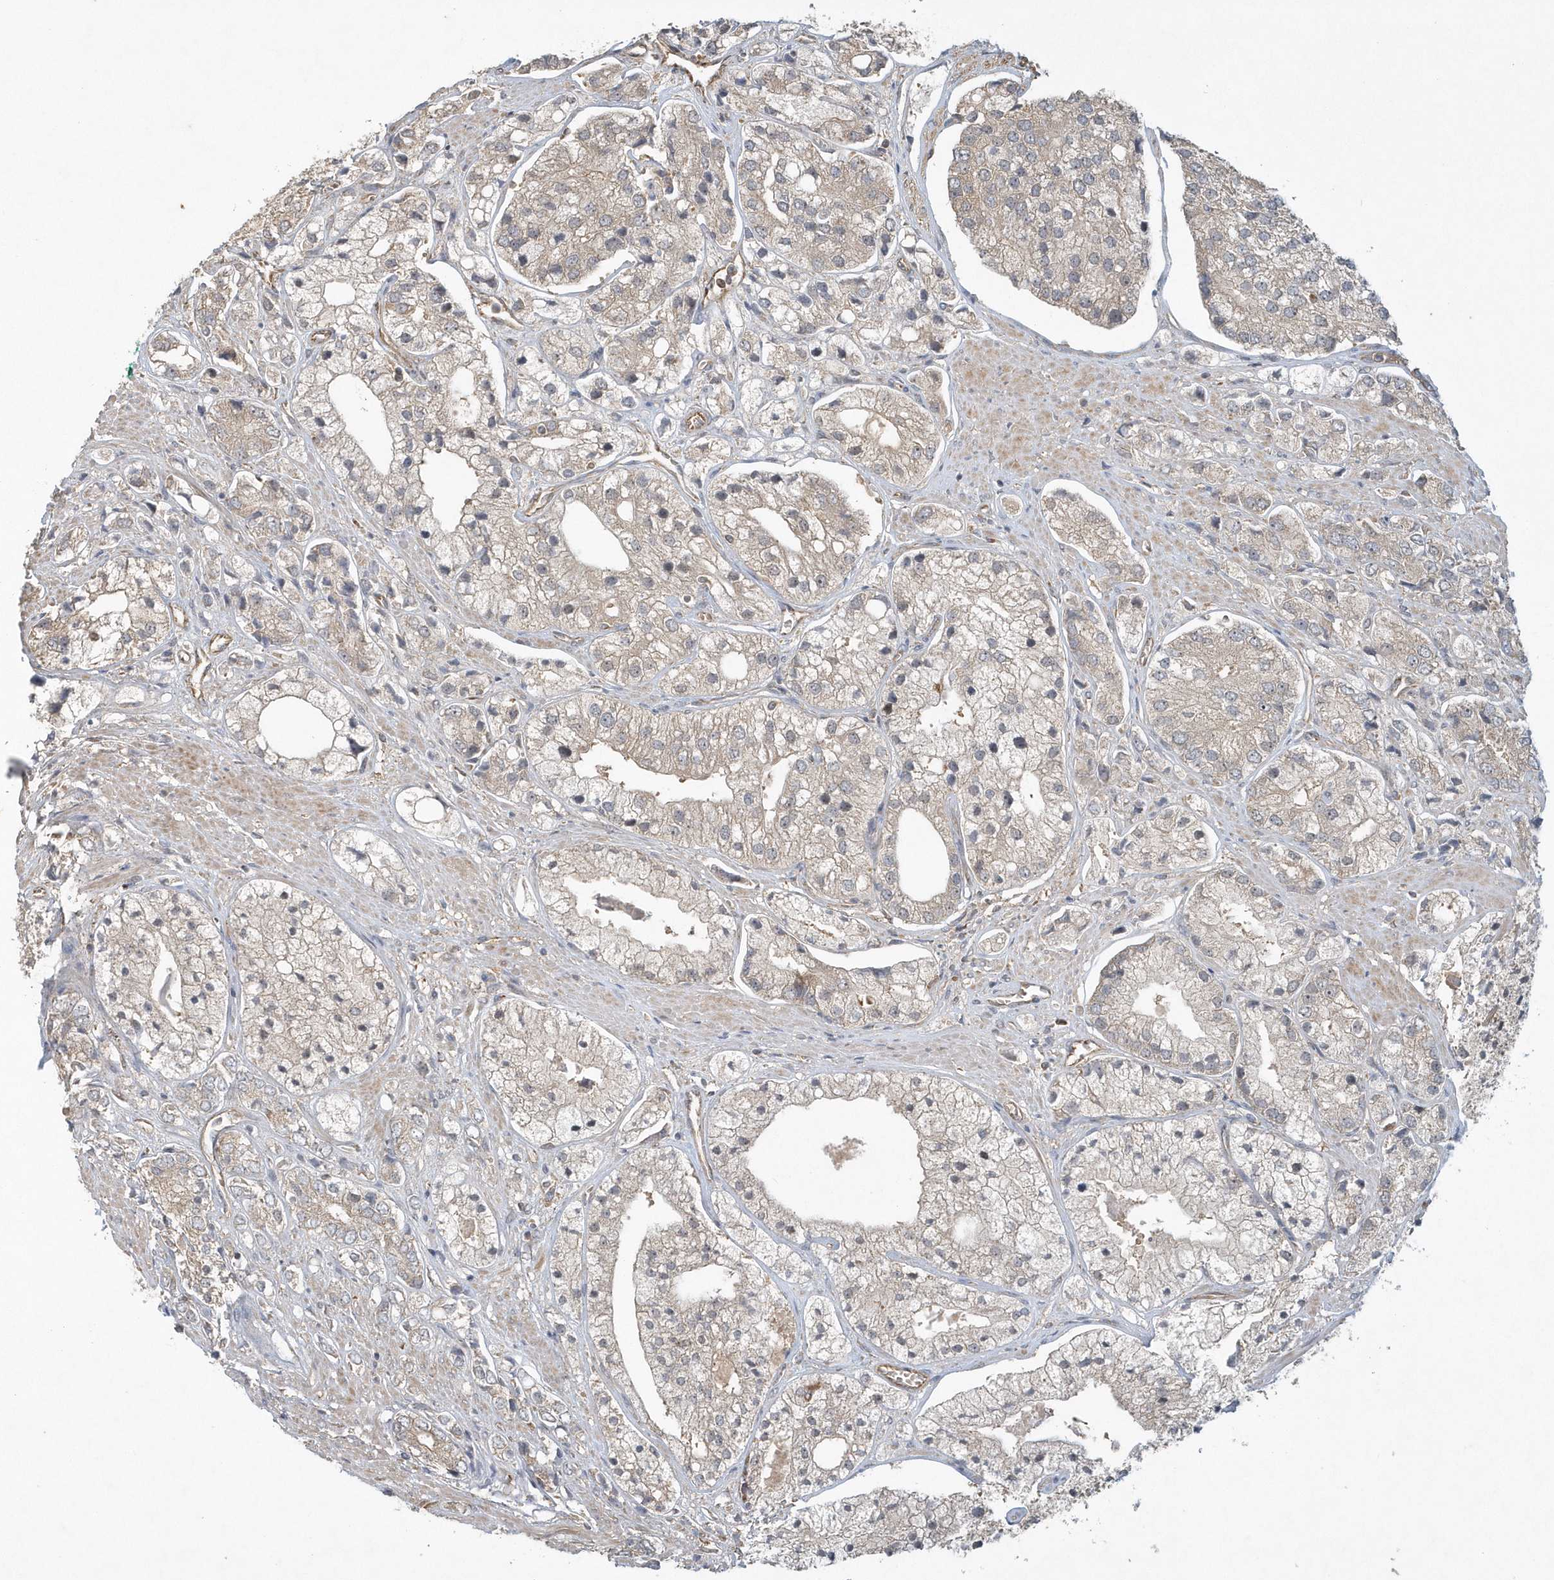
{"staining": {"intensity": "negative", "quantity": "none", "location": "none"}, "tissue": "prostate cancer", "cell_type": "Tumor cells", "image_type": "cancer", "snomed": [{"axis": "morphology", "description": "Adenocarcinoma, High grade"}, {"axis": "topography", "description": "Prostate"}], "caption": "Tumor cells show no significant staining in prostate cancer.", "gene": "THG1L", "patient": {"sex": "male", "age": 50}}